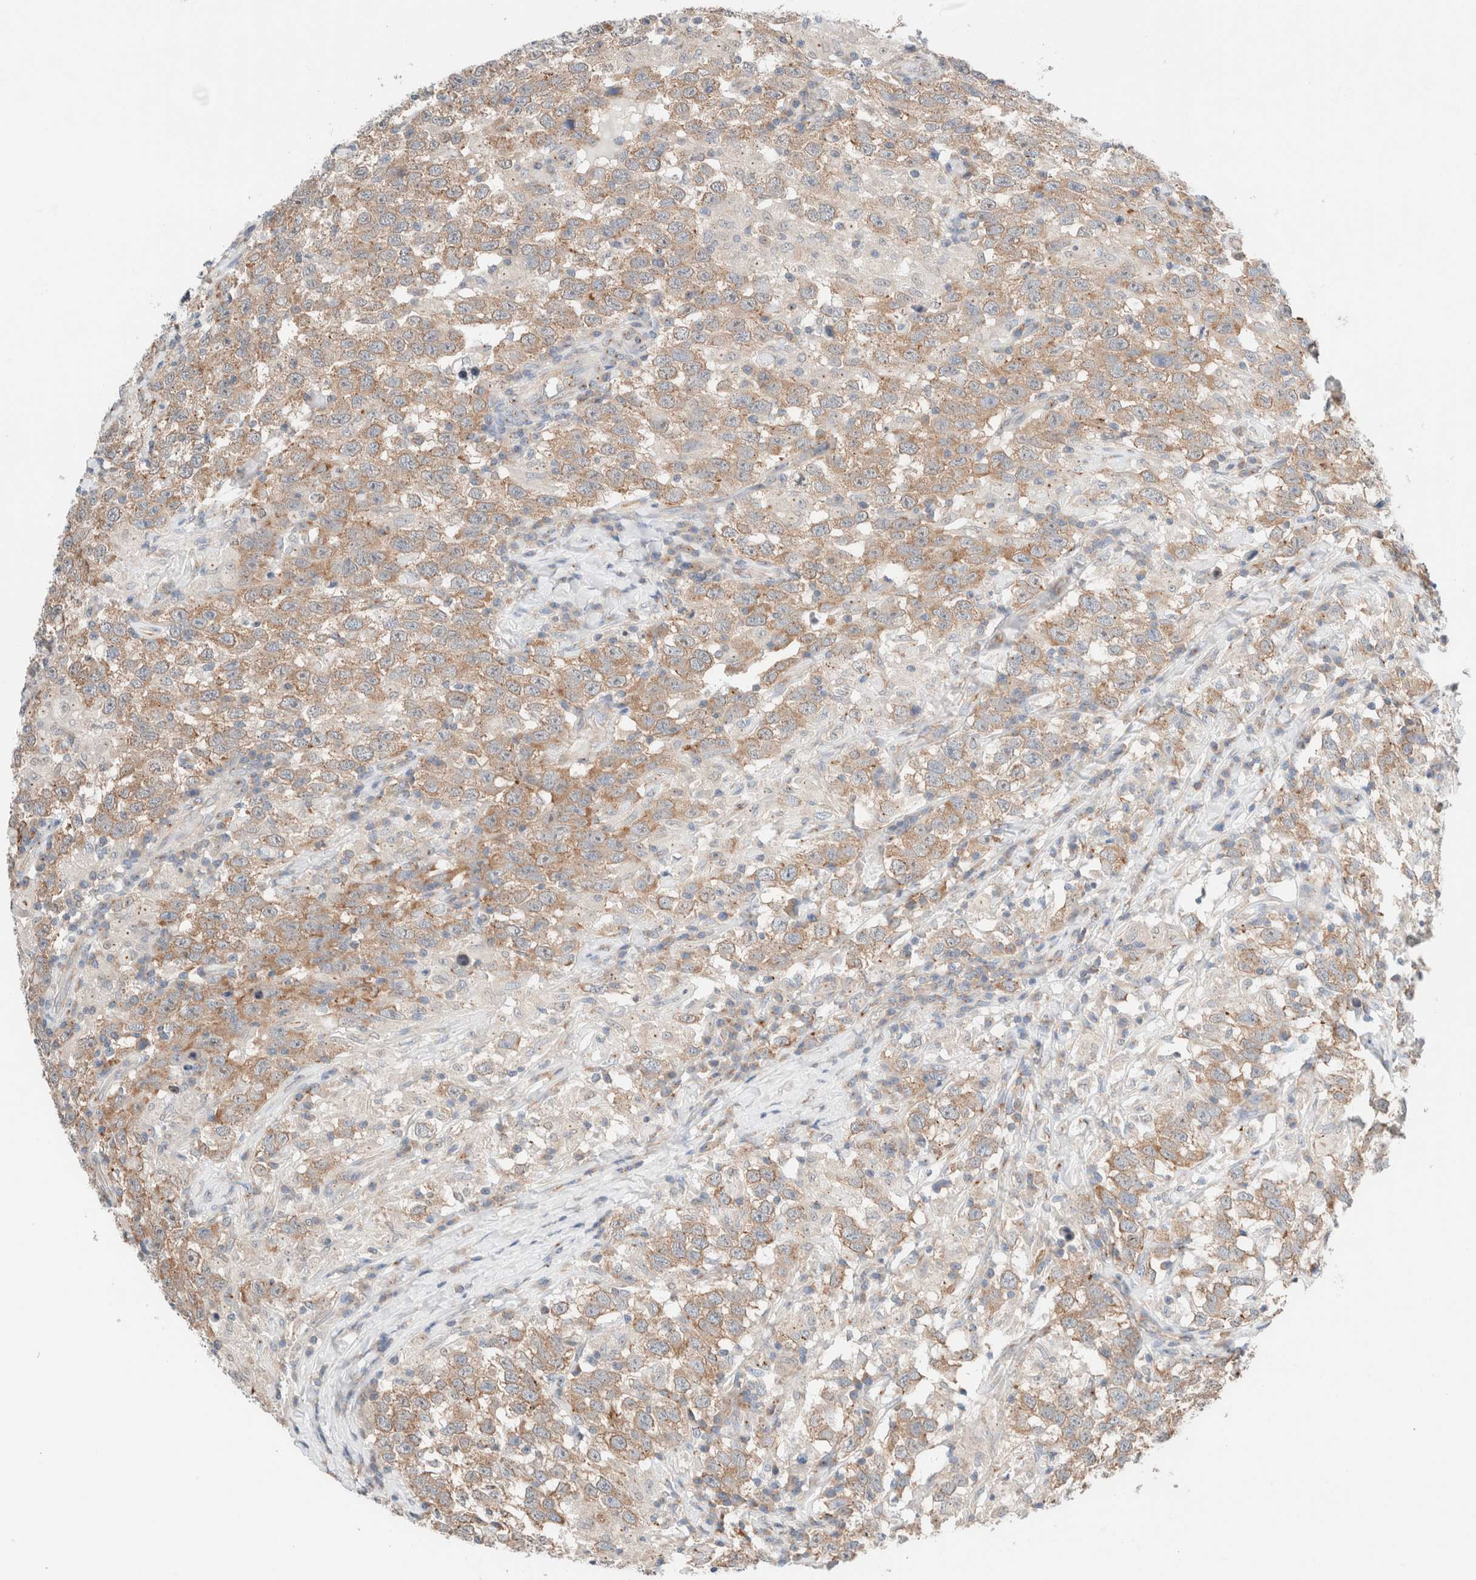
{"staining": {"intensity": "moderate", "quantity": ">75%", "location": "cytoplasmic/membranous"}, "tissue": "testis cancer", "cell_type": "Tumor cells", "image_type": "cancer", "snomed": [{"axis": "morphology", "description": "Seminoma, NOS"}, {"axis": "topography", "description": "Testis"}], "caption": "The immunohistochemical stain shows moderate cytoplasmic/membranous positivity in tumor cells of seminoma (testis) tissue. Ihc stains the protein of interest in brown and the nuclei are stained blue.", "gene": "CASC3", "patient": {"sex": "male", "age": 41}}